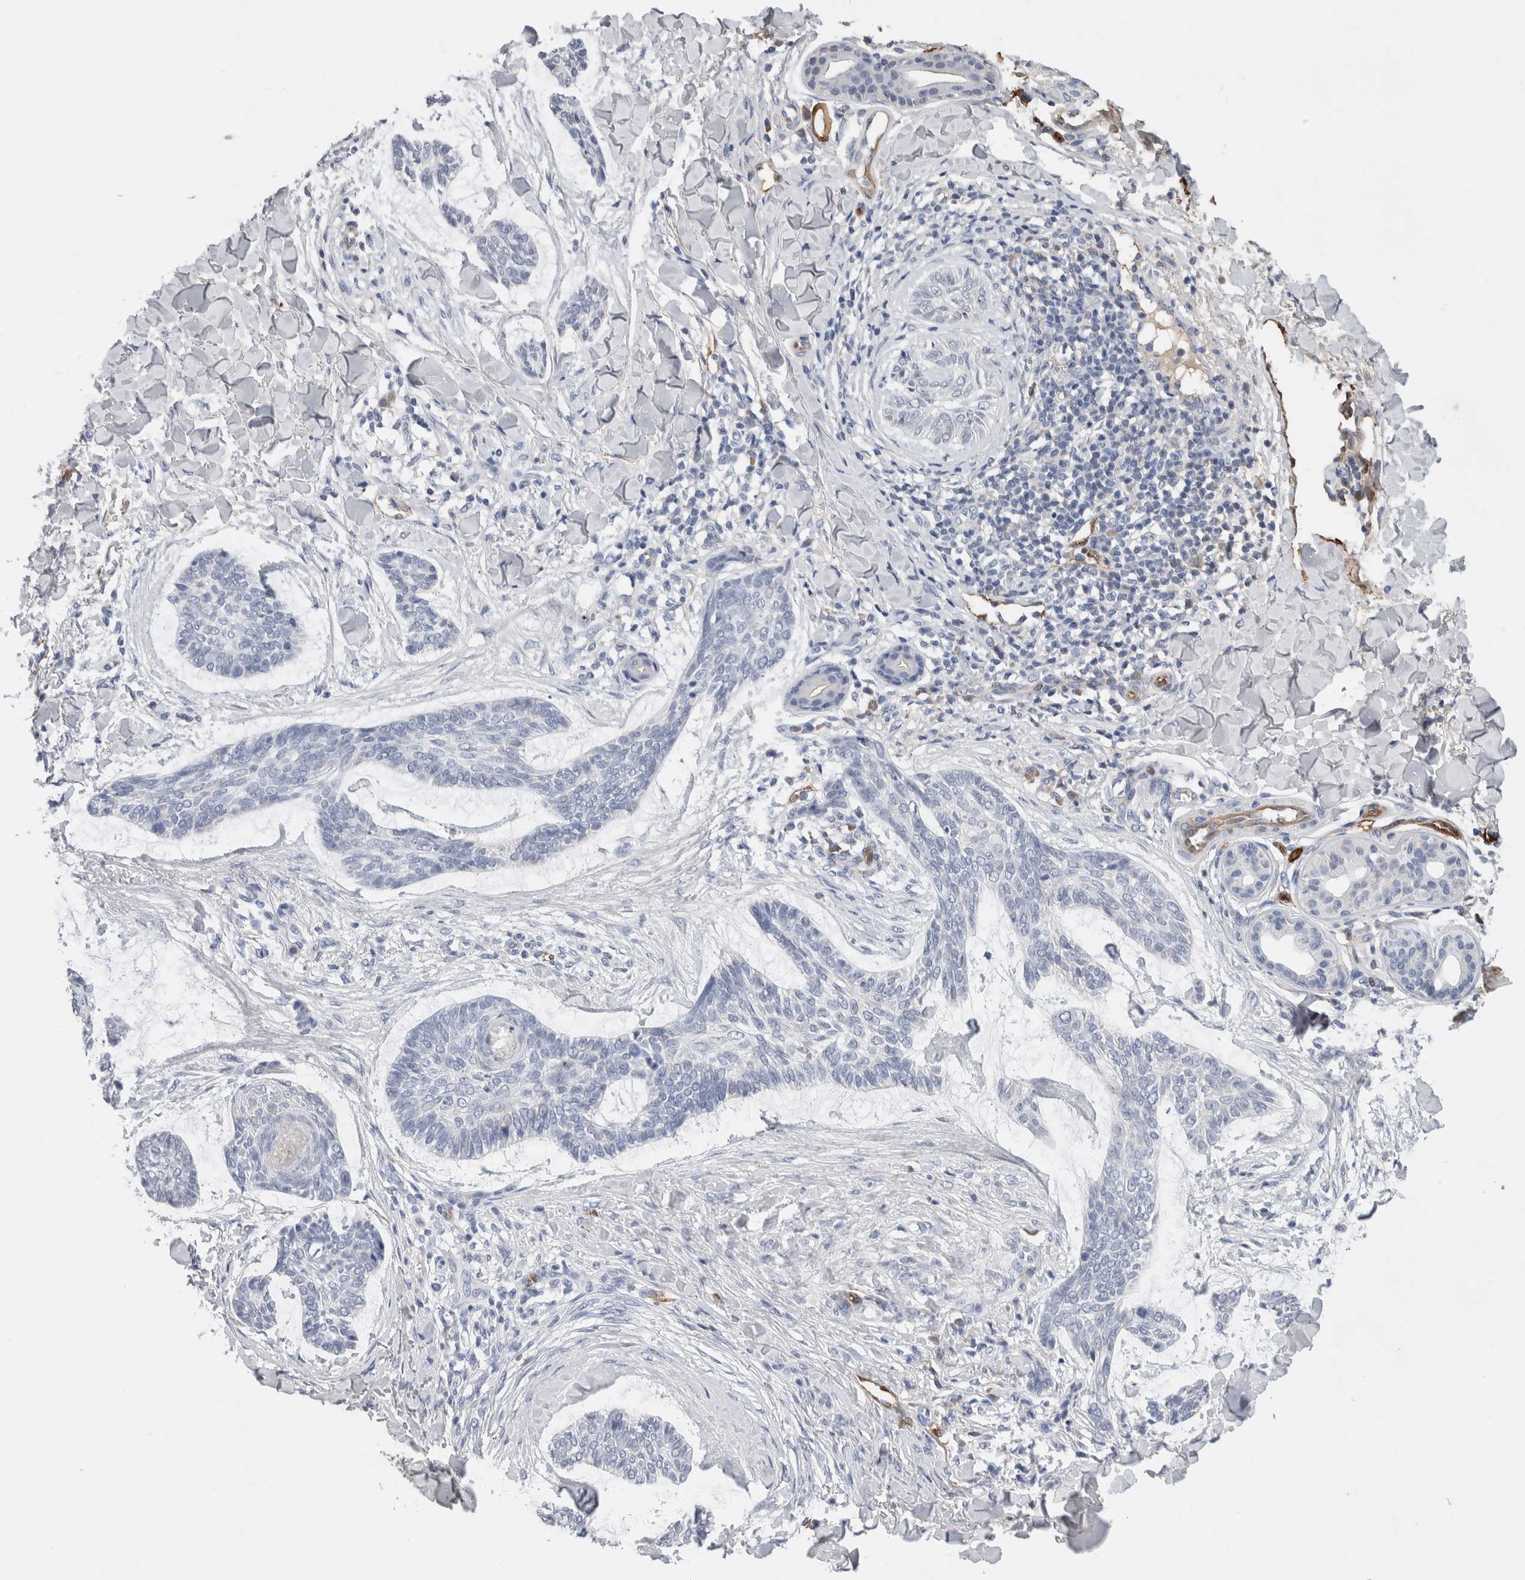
{"staining": {"intensity": "negative", "quantity": "none", "location": "none"}, "tissue": "skin cancer", "cell_type": "Tumor cells", "image_type": "cancer", "snomed": [{"axis": "morphology", "description": "Basal cell carcinoma"}, {"axis": "topography", "description": "Skin"}], "caption": "Immunohistochemical staining of basal cell carcinoma (skin) exhibits no significant expression in tumor cells. (DAB (3,3'-diaminobenzidine) immunohistochemistry, high magnification).", "gene": "FABP4", "patient": {"sex": "male", "age": 43}}